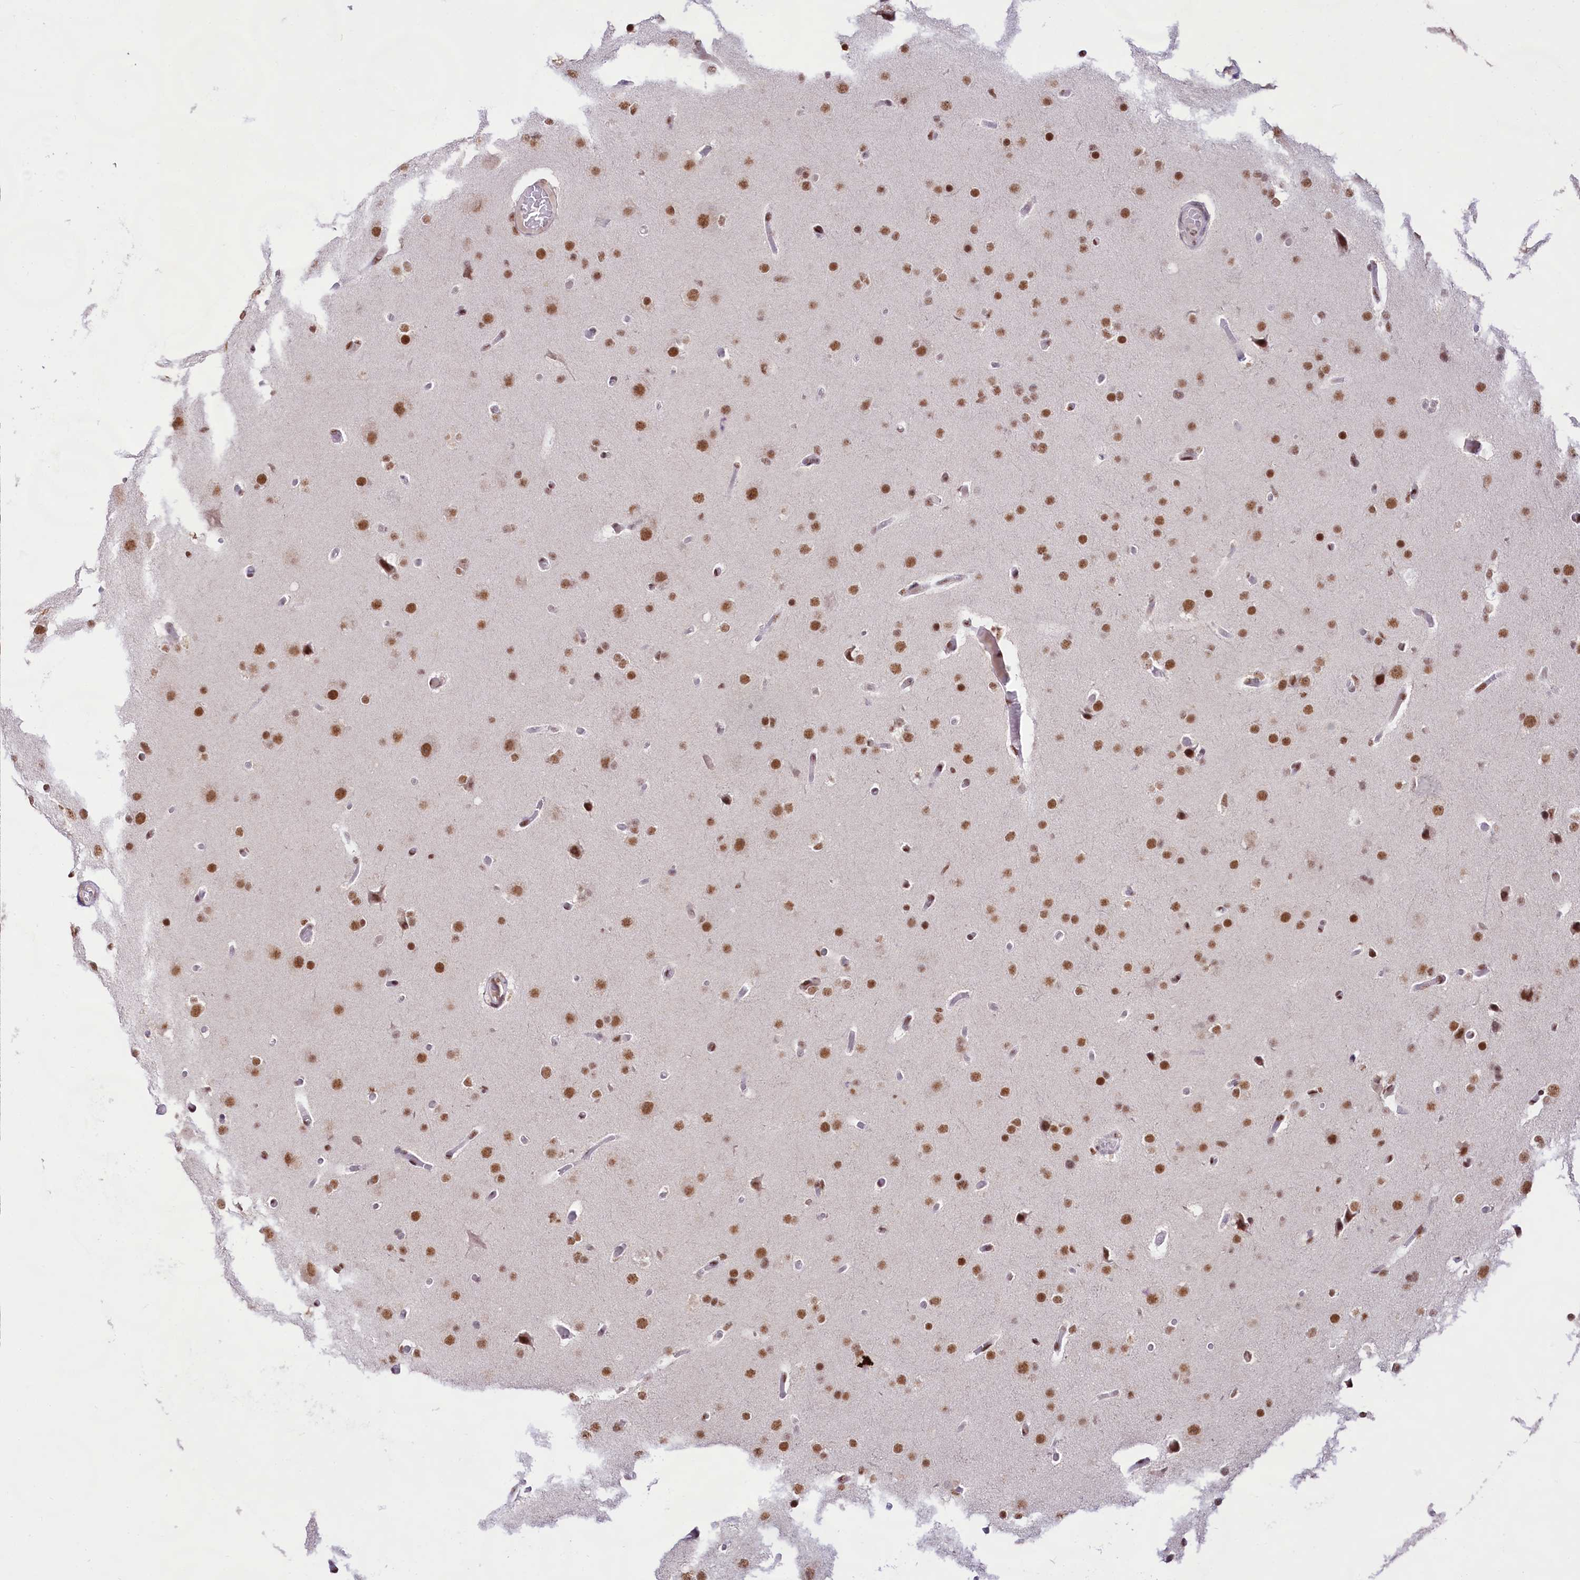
{"staining": {"intensity": "moderate", "quantity": ">75%", "location": "nuclear"}, "tissue": "glioma", "cell_type": "Tumor cells", "image_type": "cancer", "snomed": [{"axis": "morphology", "description": "Glioma, malignant, High grade"}, {"axis": "topography", "description": "Cerebral cortex"}], "caption": "IHC staining of glioma, which shows medium levels of moderate nuclear staining in about >75% of tumor cells indicating moderate nuclear protein staining. The staining was performed using DAB (3,3'-diaminobenzidine) (brown) for protein detection and nuclei were counterstained in hematoxylin (blue).", "gene": "HIRA", "patient": {"sex": "female", "age": 36}}